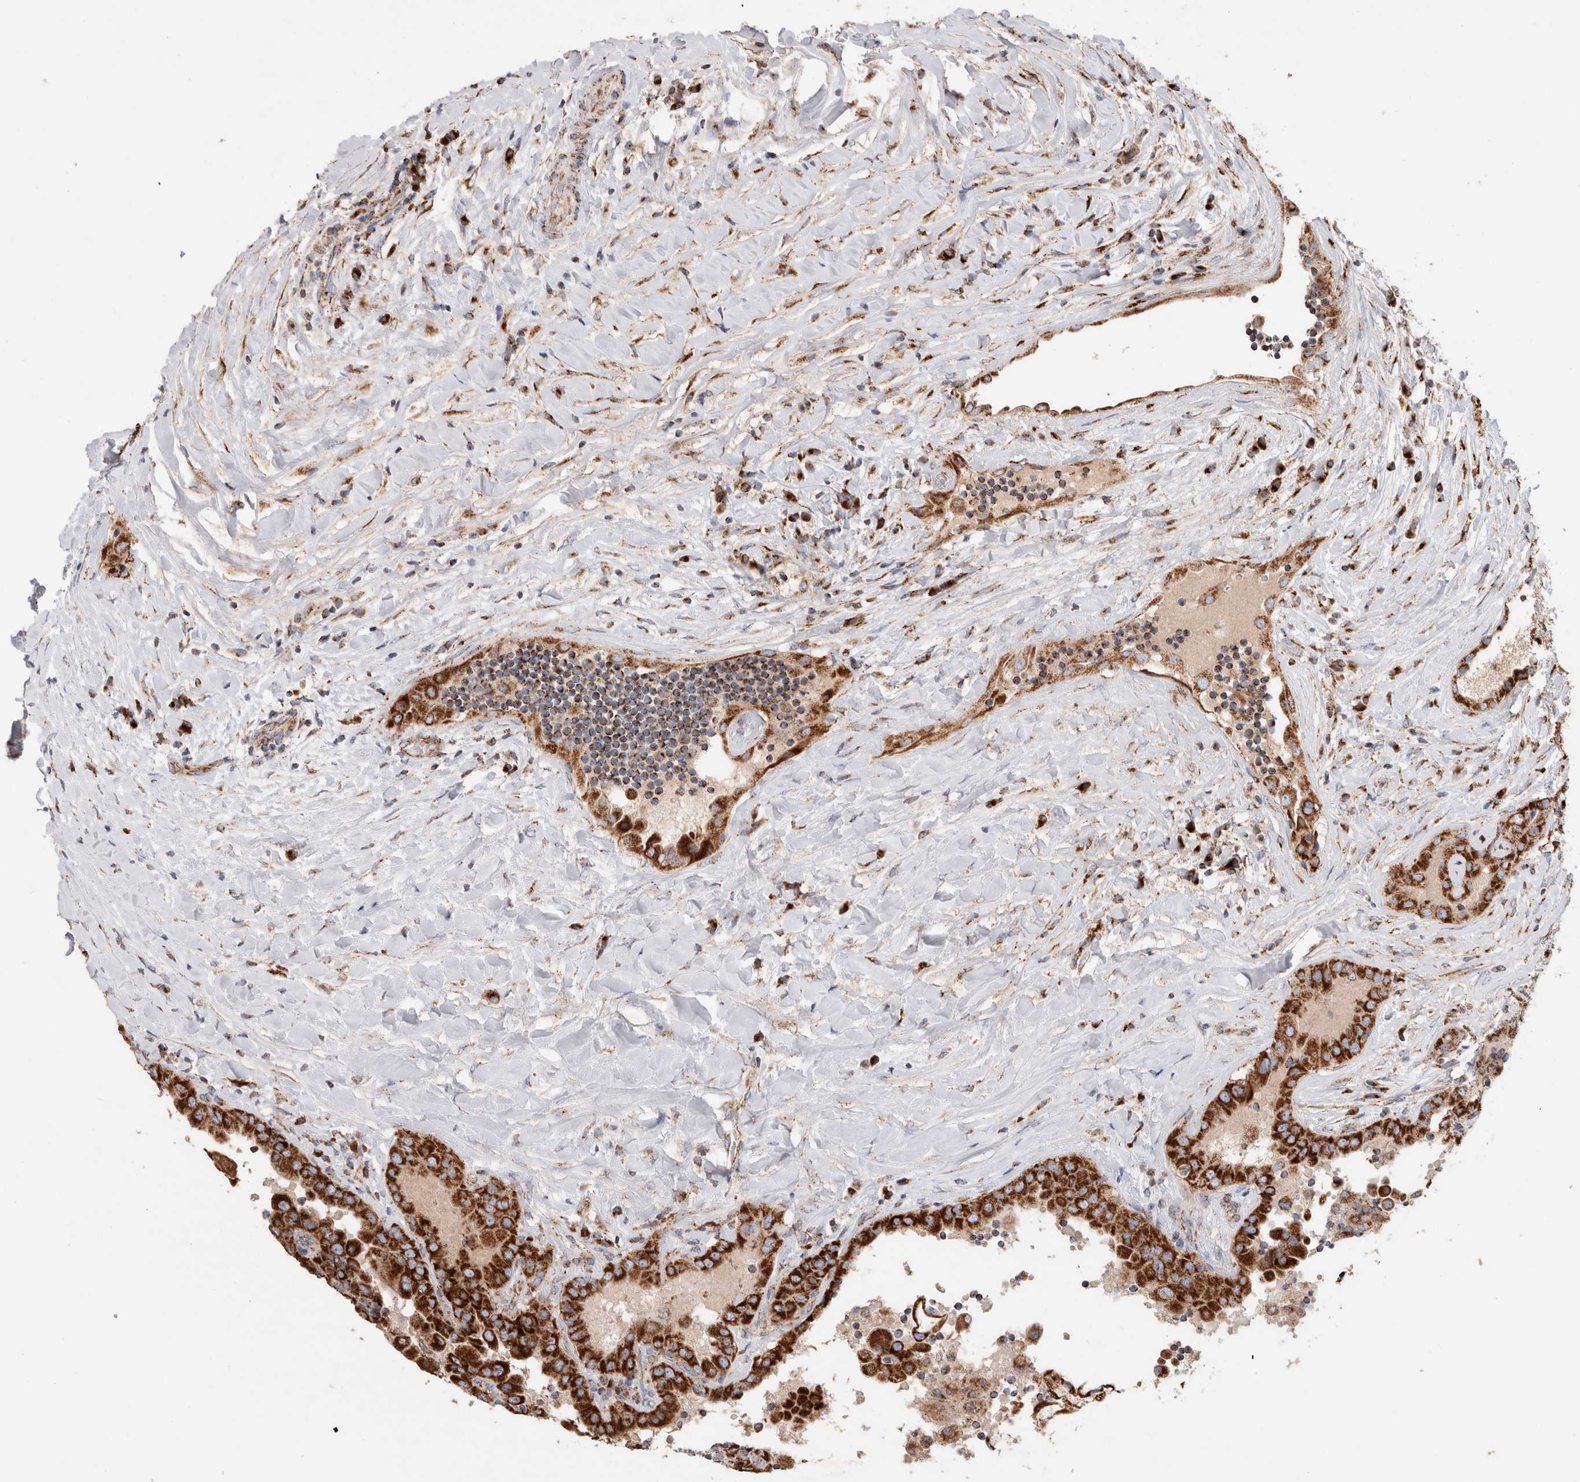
{"staining": {"intensity": "strong", "quantity": ">75%", "location": "cytoplasmic/membranous"}, "tissue": "thyroid cancer", "cell_type": "Tumor cells", "image_type": "cancer", "snomed": [{"axis": "morphology", "description": "Papillary adenocarcinoma, NOS"}, {"axis": "topography", "description": "Thyroid gland"}], "caption": "Thyroid cancer stained with a protein marker exhibits strong staining in tumor cells.", "gene": "IARS2", "patient": {"sex": "male", "age": 33}}